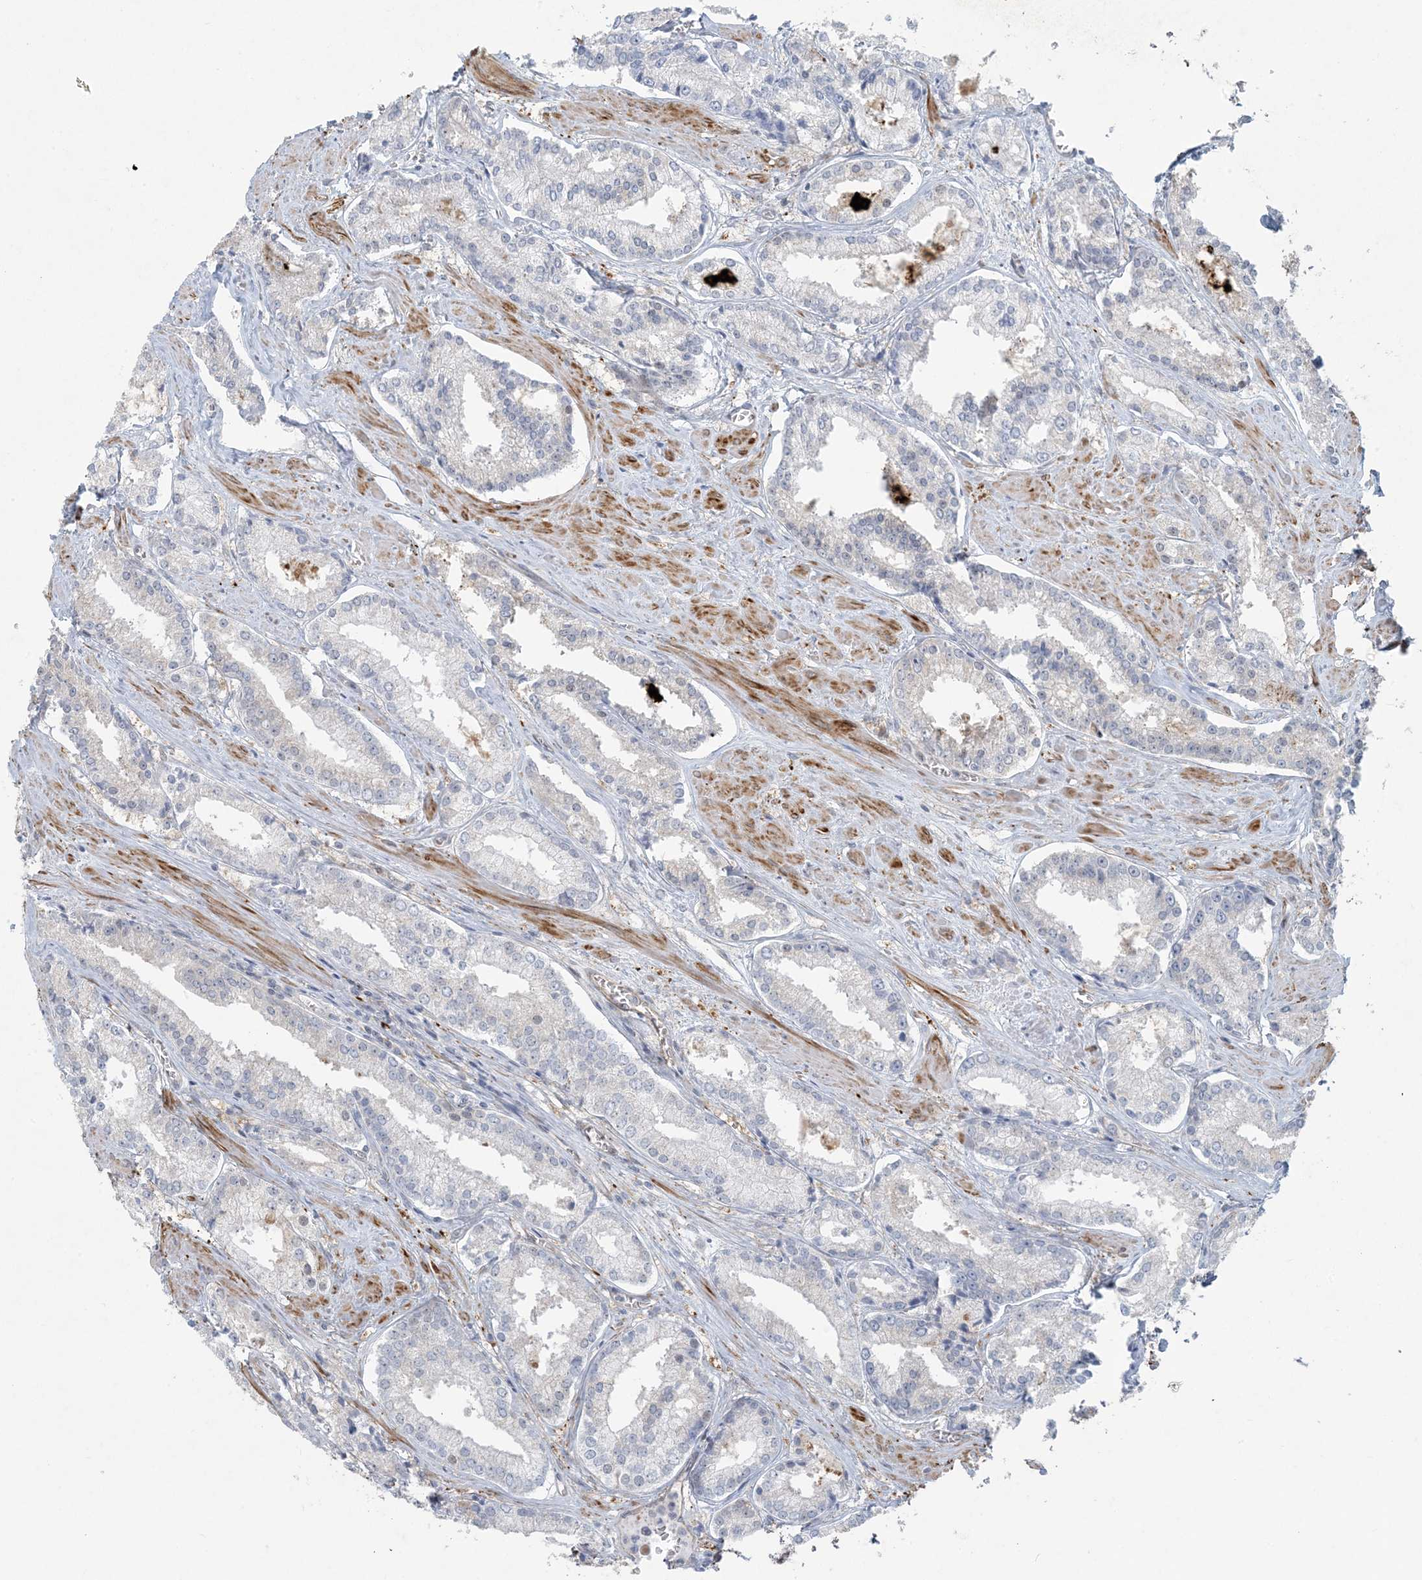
{"staining": {"intensity": "negative", "quantity": "none", "location": "none"}, "tissue": "prostate cancer", "cell_type": "Tumor cells", "image_type": "cancer", "snomed": [{"axis": "morphology", "description": "Adenocarcinoma, Low grade"}, {"axis": "topography", "description": "Prostate"}], "caption": "The photomicrograph shows no significant positivity in tumor cells of prostate cancer (adenocarcinoma (low-grade)). Nuclei are stained in blue.", "gene": "BCORL1", "patient": {"sex": "male", "age": 54}}